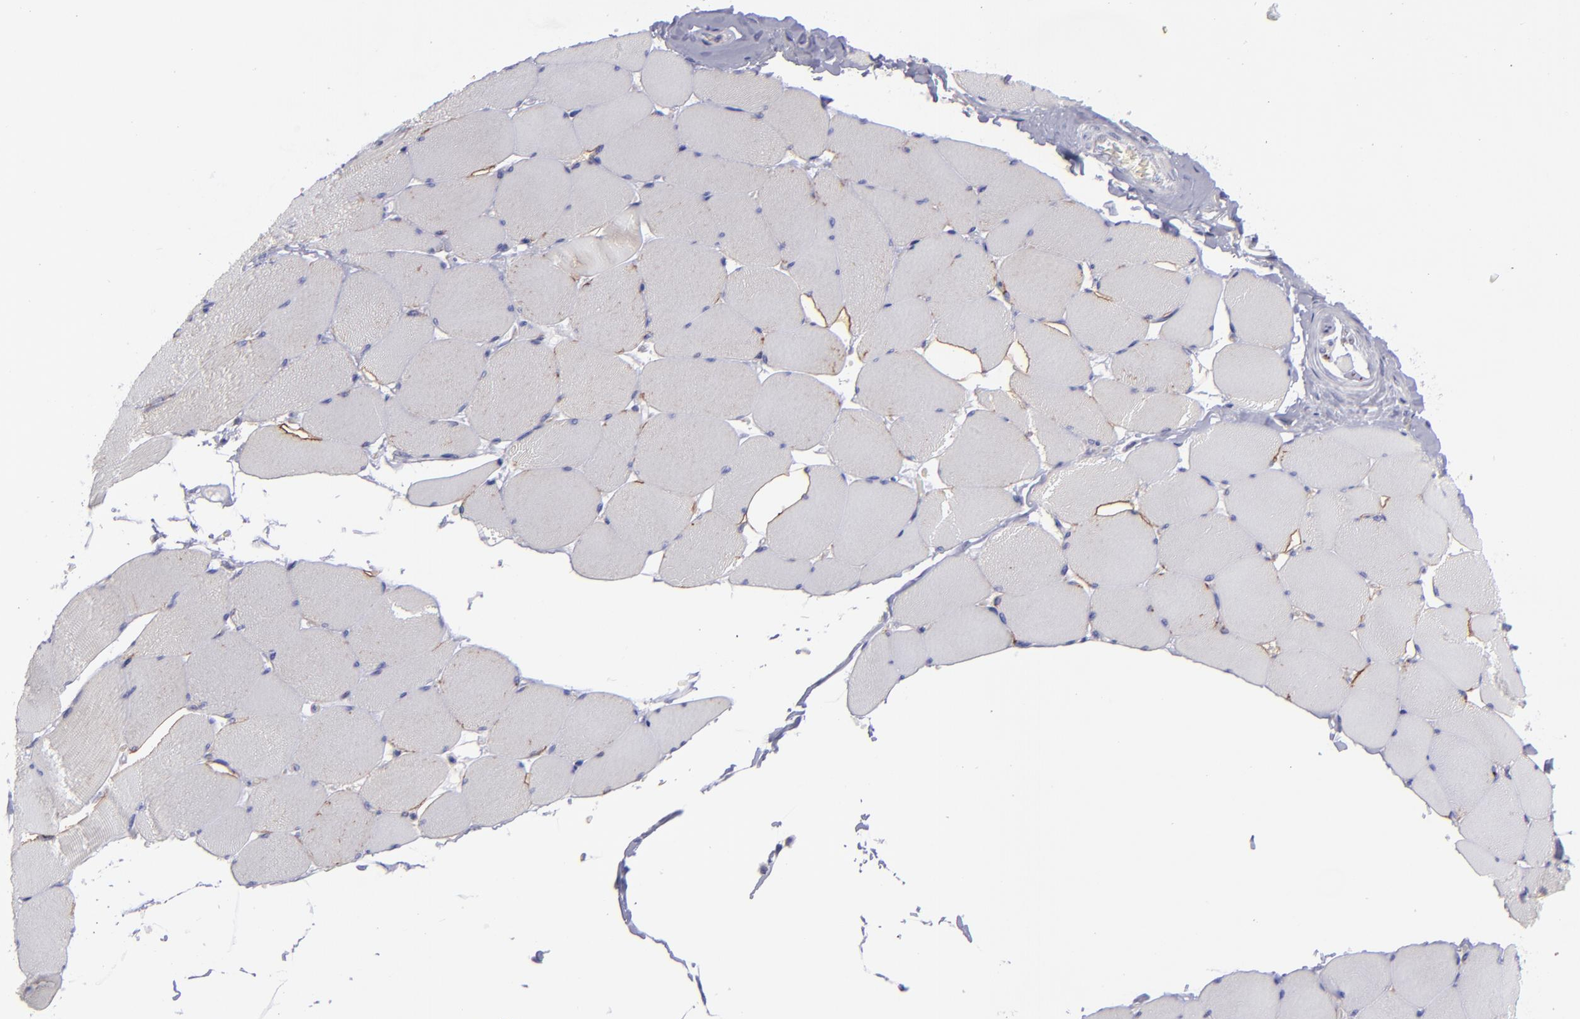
{"staining": {"intensity": "negative", "quantity": "none", "location": "none"}, "tissue": "skeletal muscle", "cell_type": "Myocytes", "image_type": "normal", "snomed": [{"axis": "morphology", "description": "Normal tissue, NOS"}, {"axis": "topography", "description": "Skeletal muscle"}], "caption": "DAB immunohistochemical staining of unremarkable human skeletal muscle displays no significant expression in myocytes.", "gene": "BSG", "patient": {"sex": "male", "age": 62}}